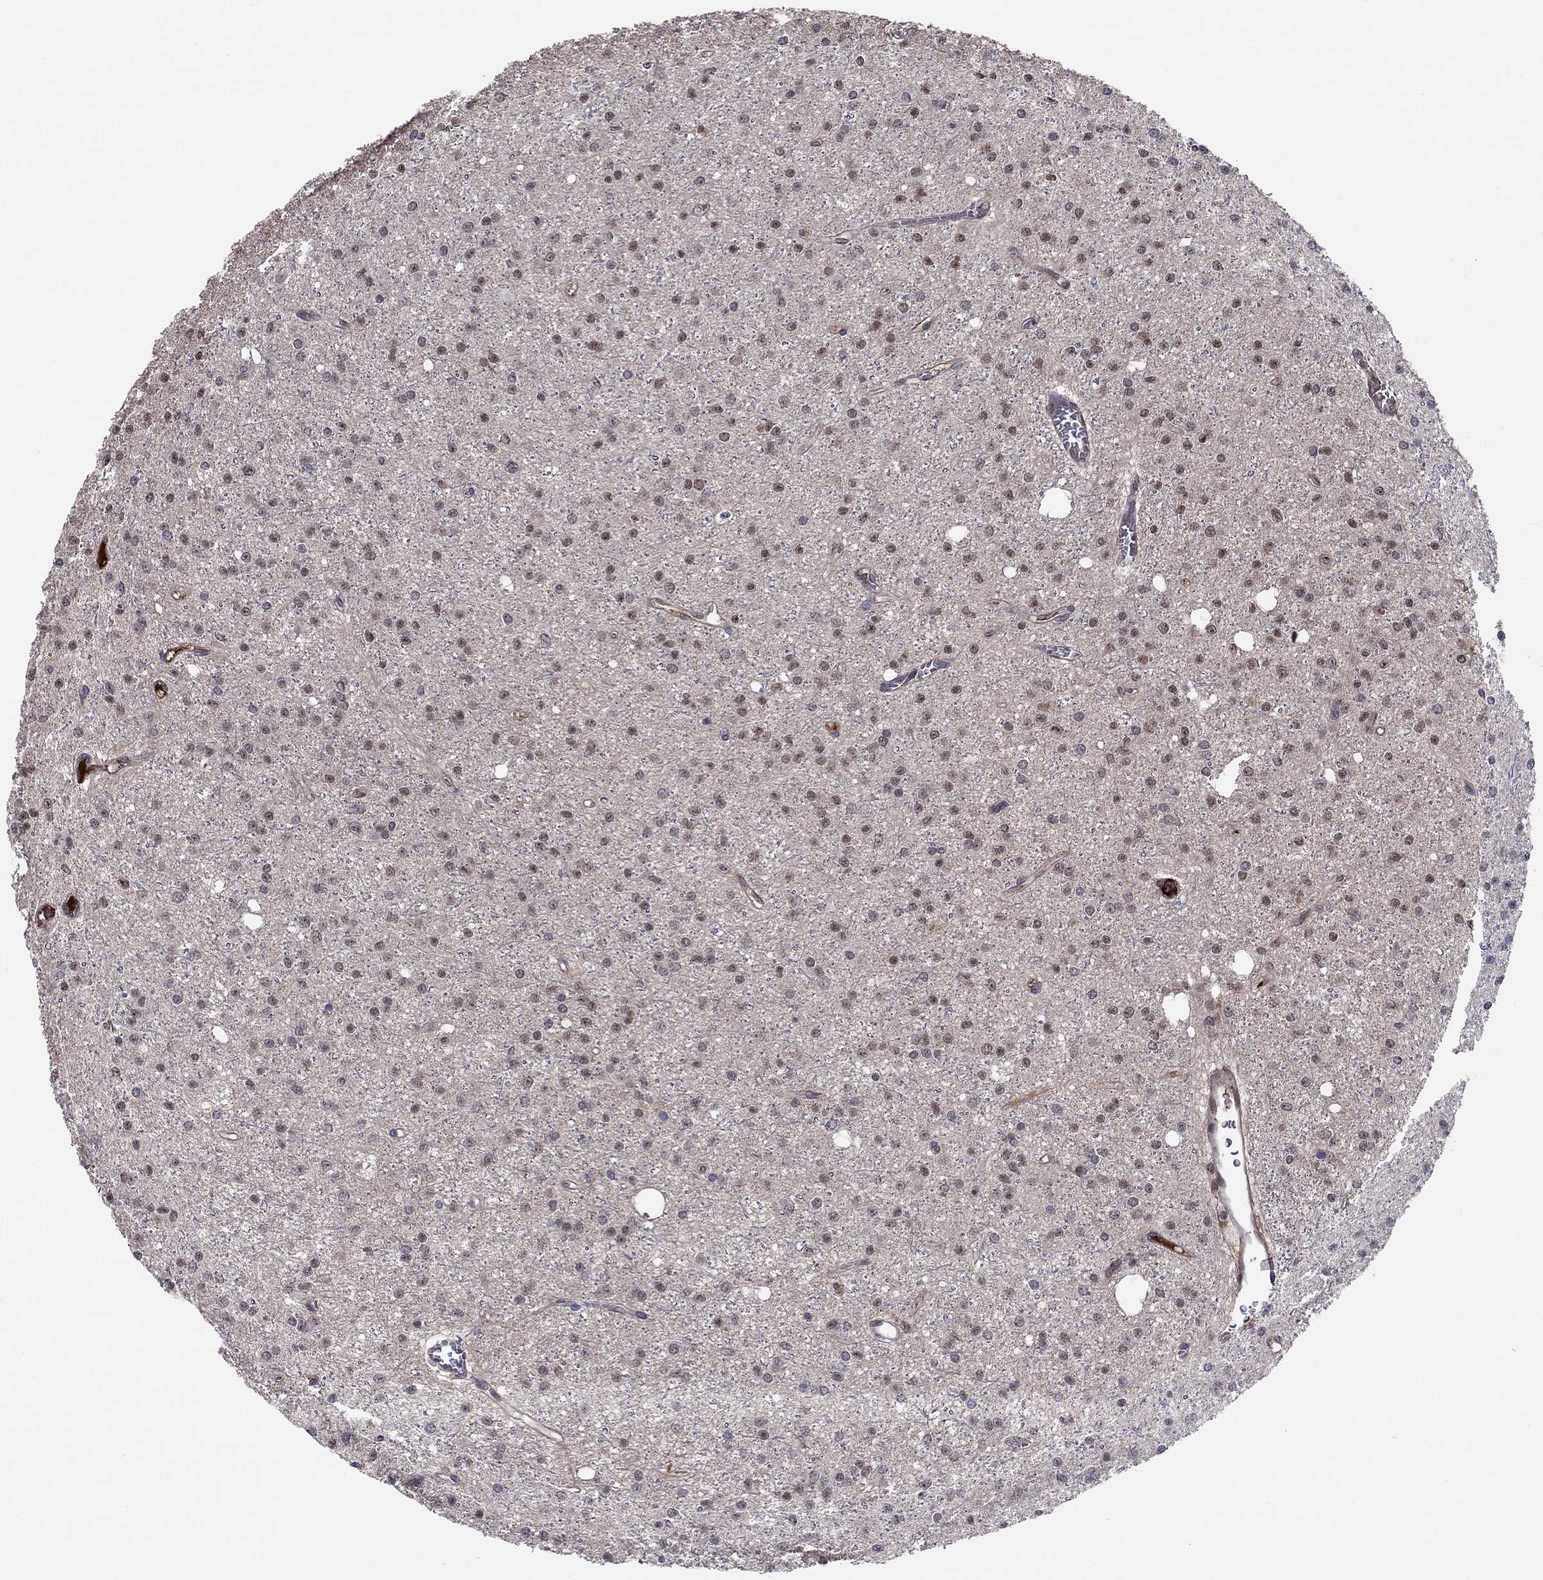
{"staining": {"intensity": "weak", "quantity": "<25%", "location": "nuclear"}, "tissue": "glioma", "cell_type": "Tumor cells", "image_type": "cancer", "snomed": [{"axis": "morphology", "description": "Glioma, malignant, Low grade"}, {"axis": "topography", "description": "Brain"}], "caption": "This is an IHC micrograph of human malignant low-grade glioma. There is no staining in tumor cells.", "gene": "HPX", "patient": {"sex": "male", "age": 27}}